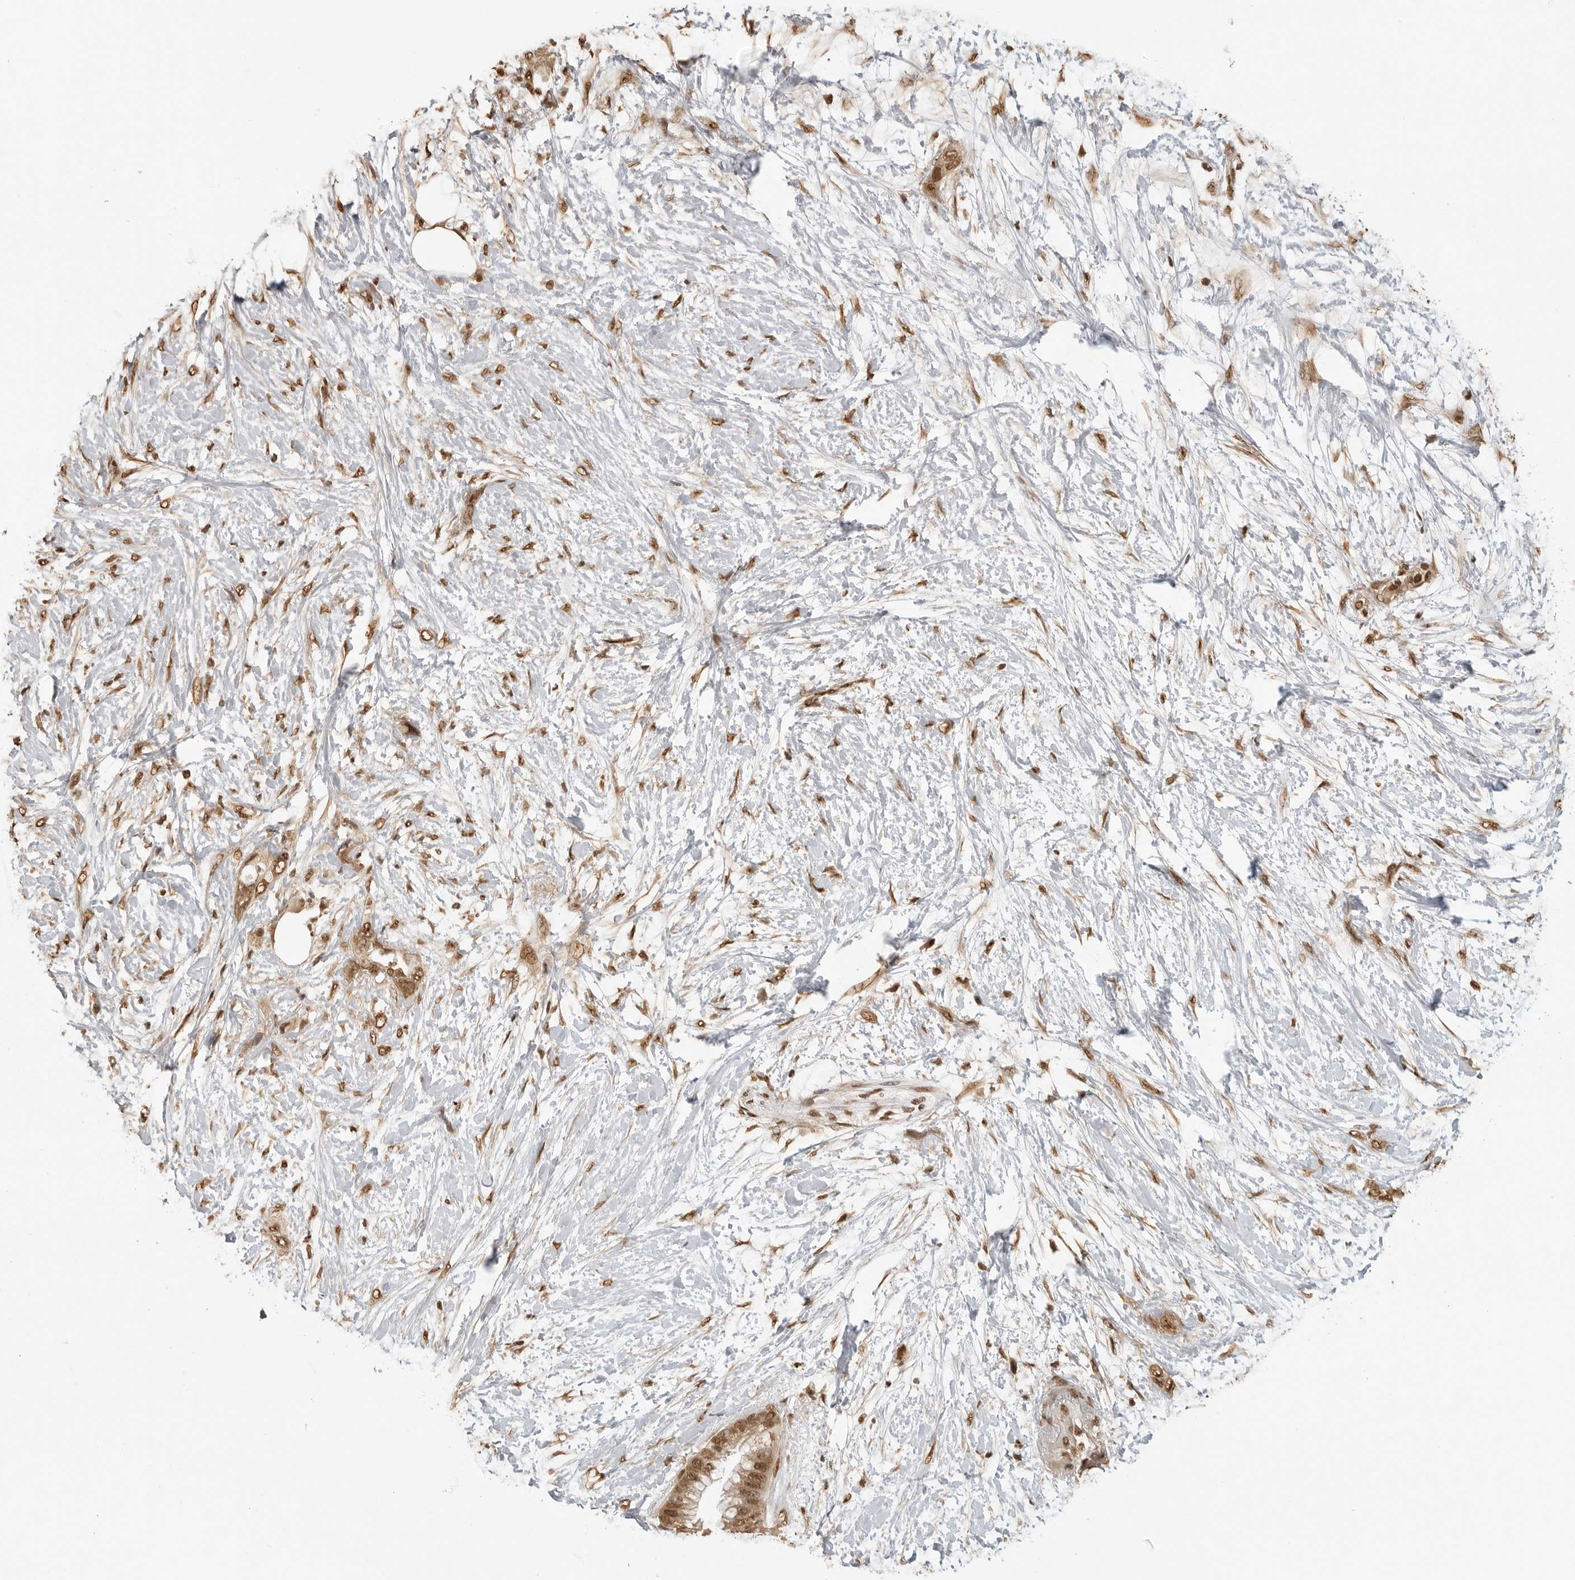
{"staining": {"intensity": "moderate", "quantity": ">75%", "location": "nuclear"}, "tissue": "pancreatic cancer", "cell_type": "Tumor cells", "image_type": "cancer", "snomed": [{"axis": "morphology", "description": "Adenocarcinoma, NOS"}, {"axis": "topography", "description": "Pancreas"}], "caption": "Moderate nuclear positivity is identified in approximately >75% of tumor cells in adenocarcinoma (pancreatic). (DAB (3,3'-diaminobenzidine) = brown stain, brightfield microscopy at high magnification).", "gene": "CLOCK", "patient": {"sex": "male", "age": 53}}